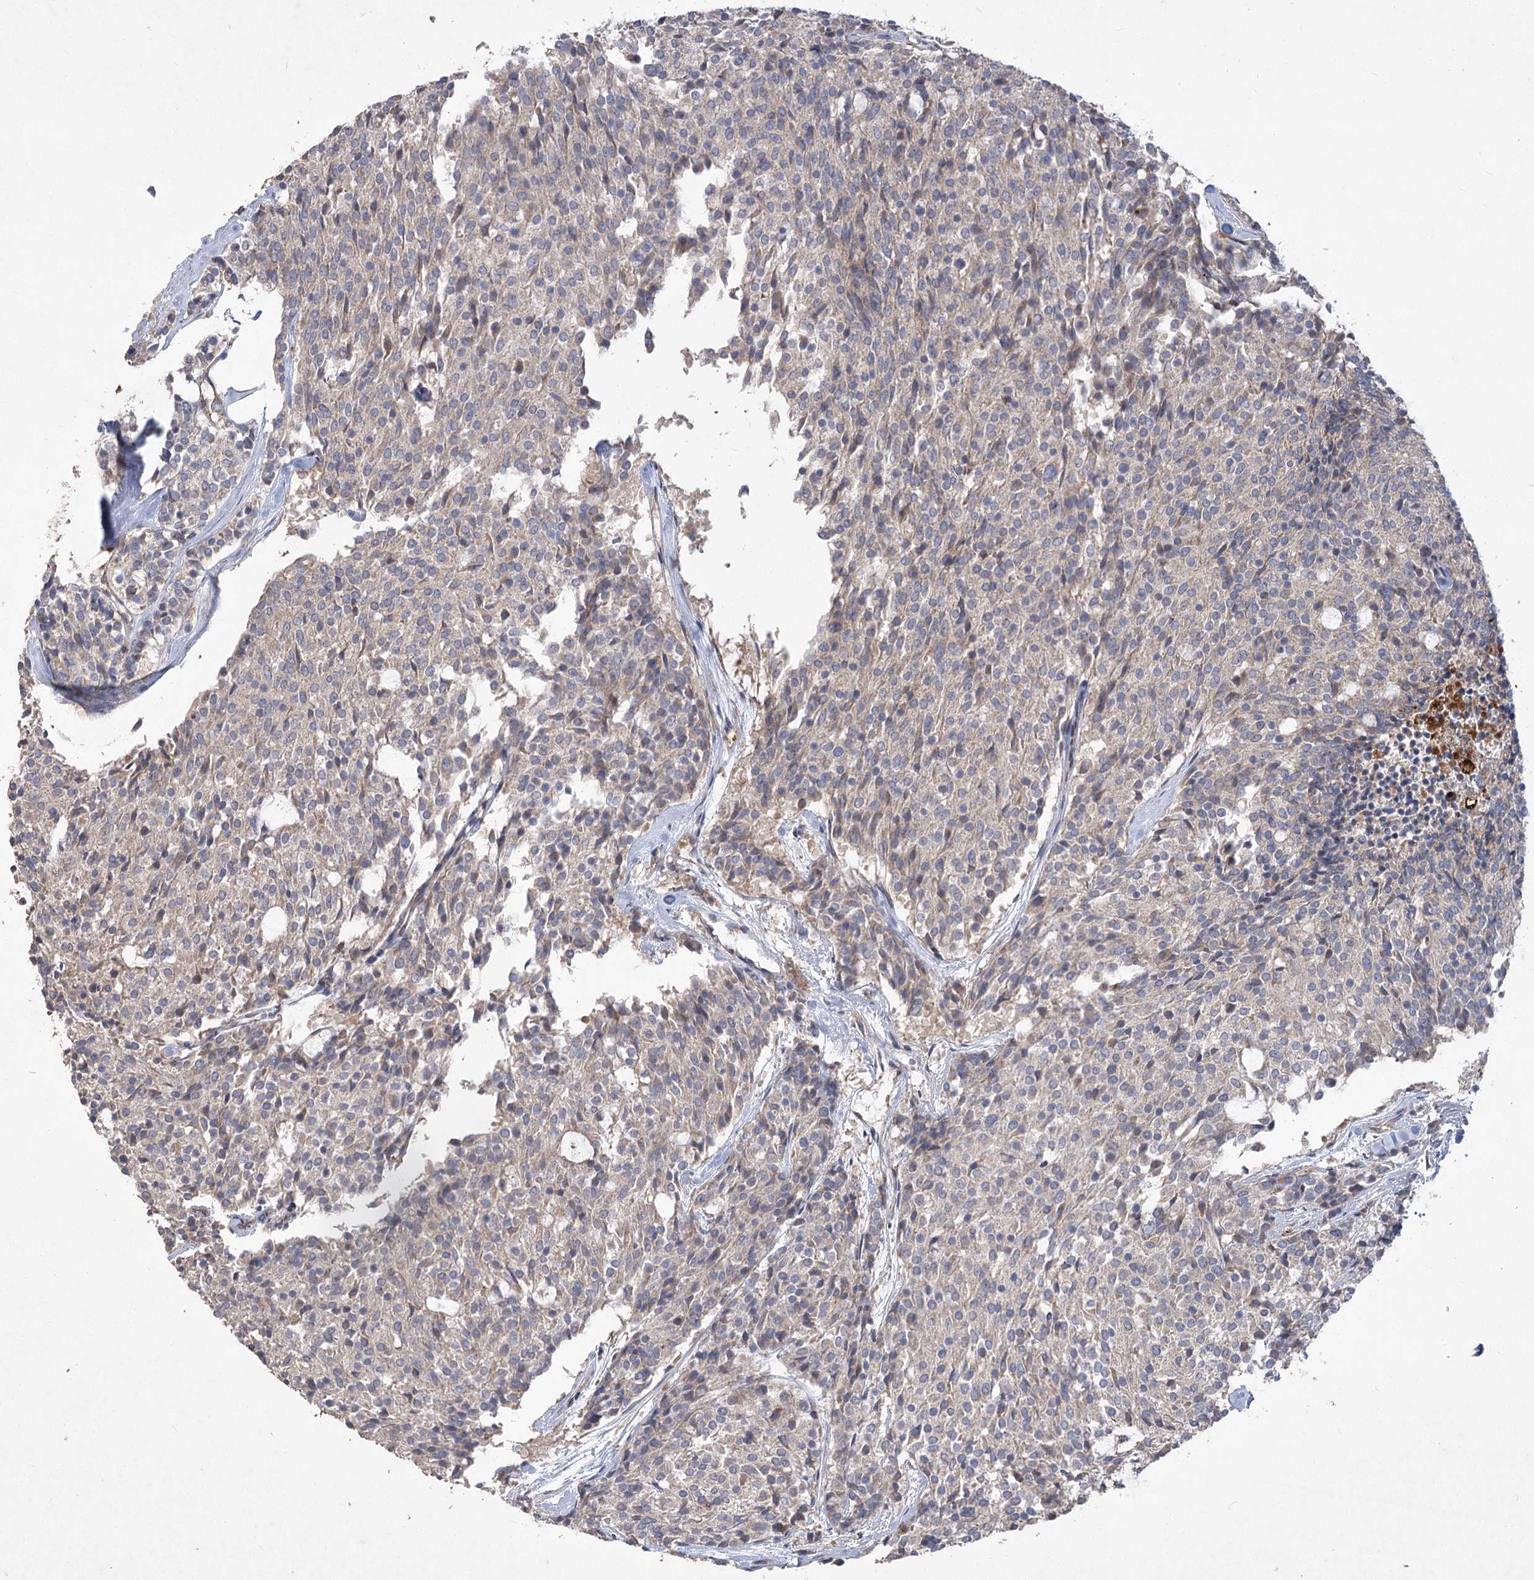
{"staining": {"intensity": "negative", "quantity": "none", "location": "none"}, "tissue": "carcinoid", "cell_type": "Tumor cells", "image_type": "cancer", "snomed": [{"axis": "morphology", "description": "Carcinoid, malignant, NOS"}, {"axis": "topography", "description": "Pancreas"}], "caption": "The IHC micrograph has no significant staining in tumor cells of carcinoid (malignant) tissue.", "gene": "RIN2", "patient": {"sex": "female", "age": 54}}